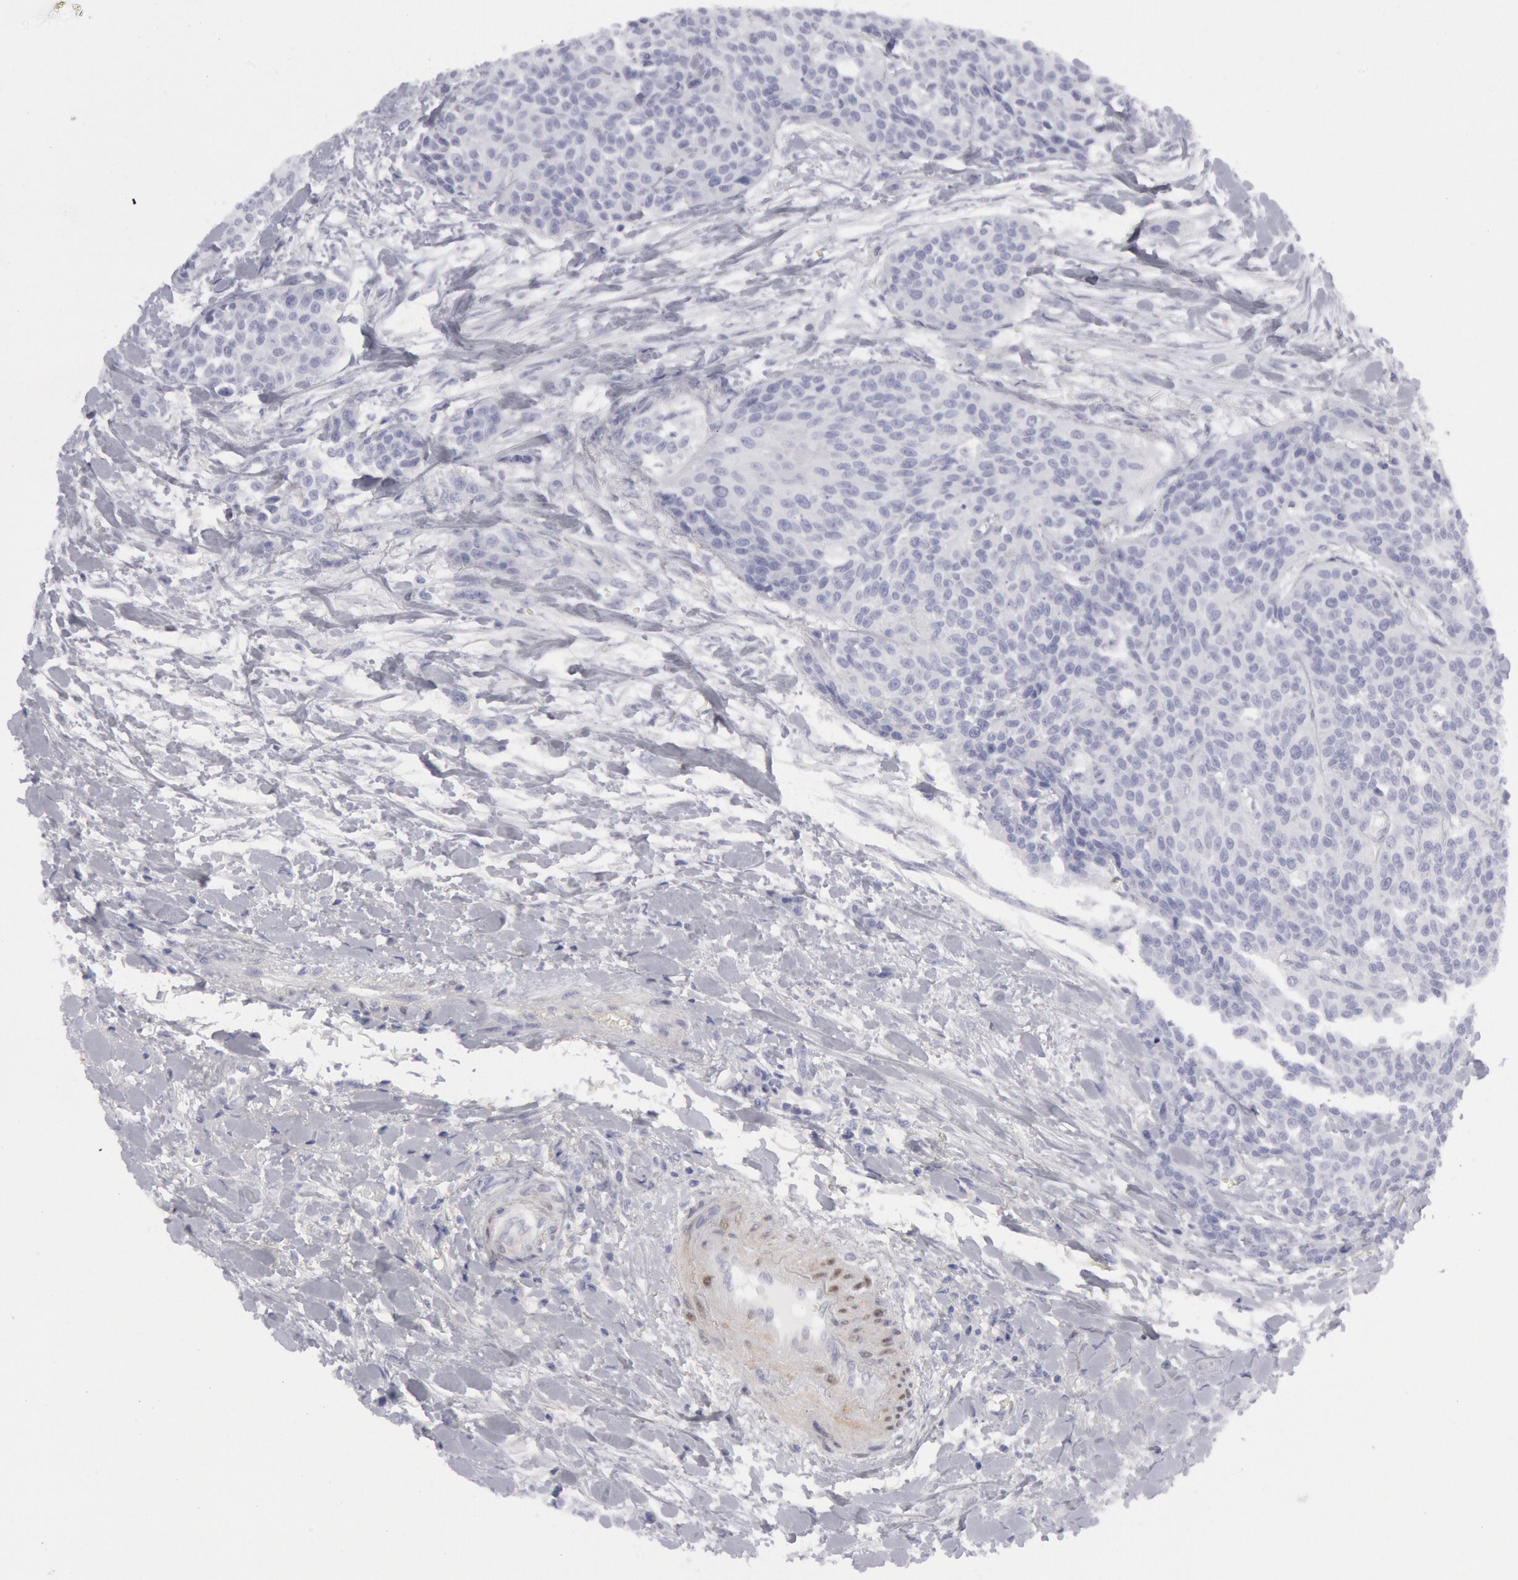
{"staining": {"intensity": "negative", "quantity": "none", "location": "none"}, "tissue": "urothelial cancer", "cell_type": "Tumor cells", "image_type": "cancer", "snomed": [{"axis": "morphology", "description": "Urothelial carcinoma, High grade"}, {"axis": "topography", "description": "Urinary bladder"}], "caption": "Tumor cells show no significant staining in urothelial carcinoma (high-grade). (DAB IHC visualized using brightfield microscopy, high magnification).", "gene": "FHL1", "patient": {"sex": "male", "age": 56}}